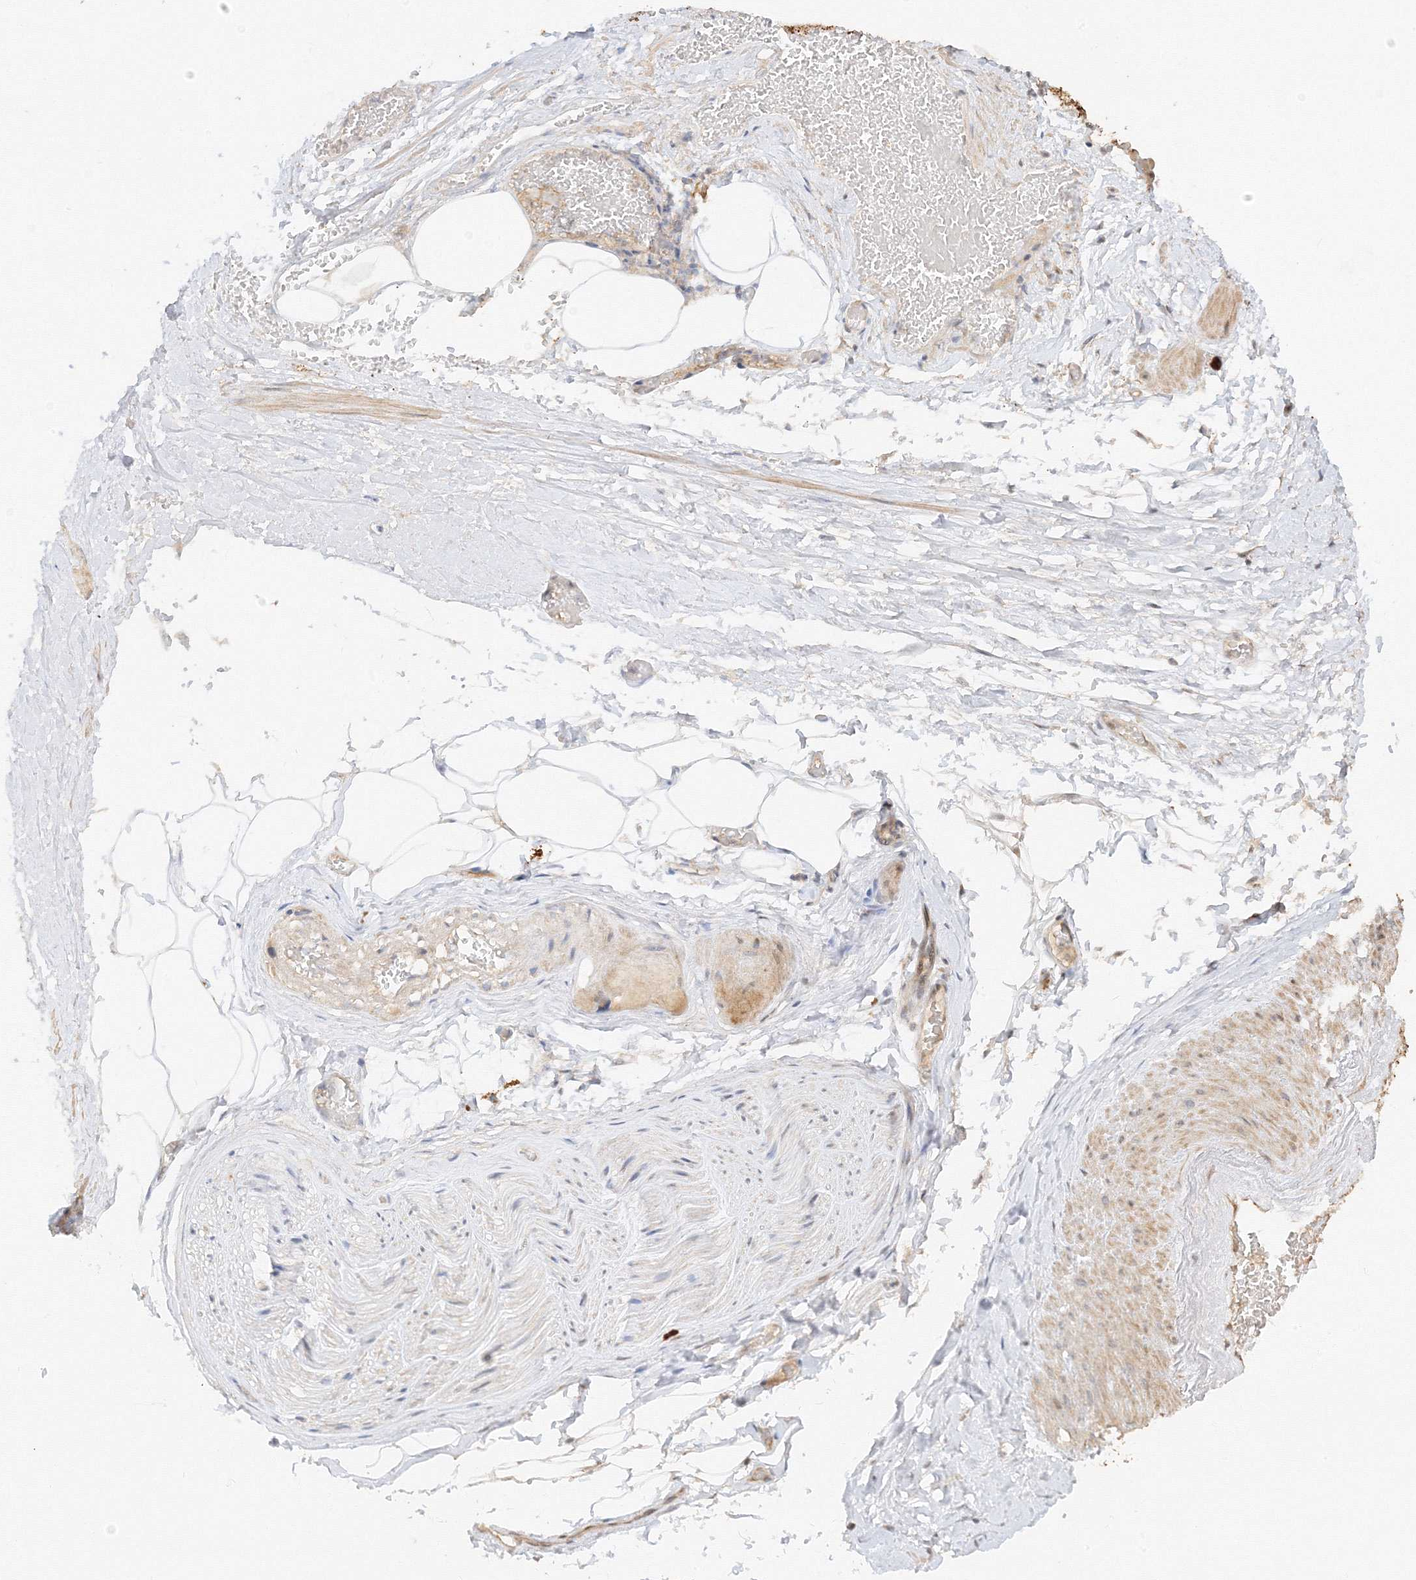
{"staining": {"intensity": "negative", "quantity": "none", "location": "none"}, "tissue": "adipose tissue", "cell_type": "Adipocytes", "image_type": "normal", "snomed": [{"axis": "morphology", "description": "Normal tissue, NOS"}, {"axis": "morphology", "description": "Adenocarcinoma, Low grade"}, {"axis": "topography", "description": "Prostate"}, {"axis": "topography", "description": "Peripheral nerve tissue"}], "caption": "There is no significant expression in adipocytes of adipose tissue. Brightfield microscopy of immunohistochemistry stained with DAB (brown) and hematoxylin (blue), captured at high magnification.", "gene": "ETAA1", "patient": {"sex": "male", "age": 63}}